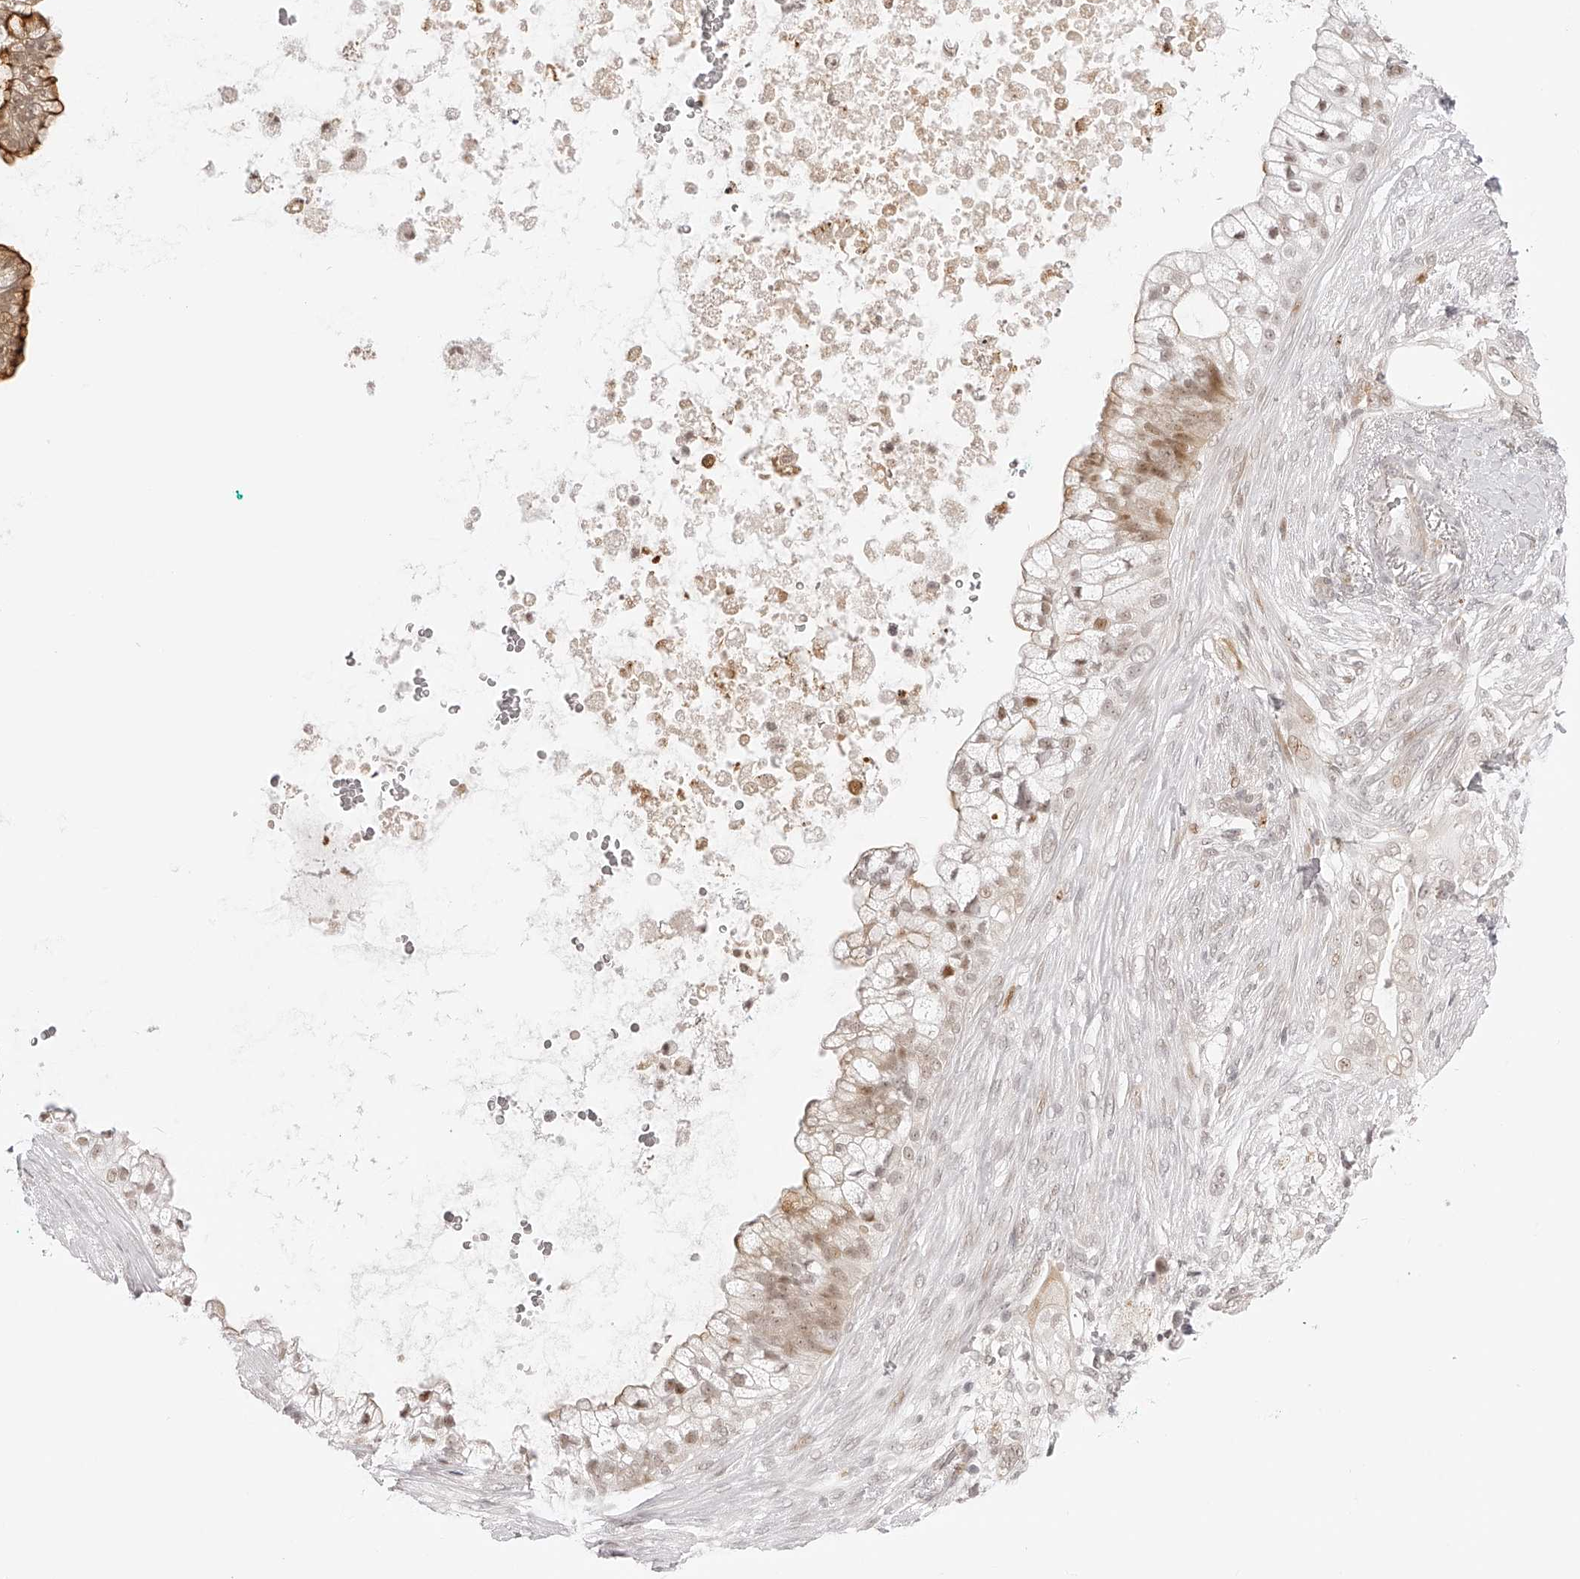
{"staining": {"intensity": "strong", "quantity": "<25%", "location": "cytoplasmic/membranous"}, "tissue": "pancreatic cancer", "cell_type": "Tumor cells", "image_type": "cancer", "snomed": [{"axis": "morphology", "description": "Adenocarcinoma, NOS"}, {"axis": "topography", "description": "Pancreas"}], "caption": "Immunohistochemistry staining of pancreatic cancer, which shows medium levels of strong cytoplasmic/membranous expression in approximately <25% of tumor cells indicating strong cytoplasmic/membranous protein staining. The staining was performed using DAB (3,3'-diaminobenzidine) (brown) for protein detection and nuclei were counterstained in hematoxylin (blue).", "gene": "PLEKHG1", "patient": {"sex": "male", "age": 53}}